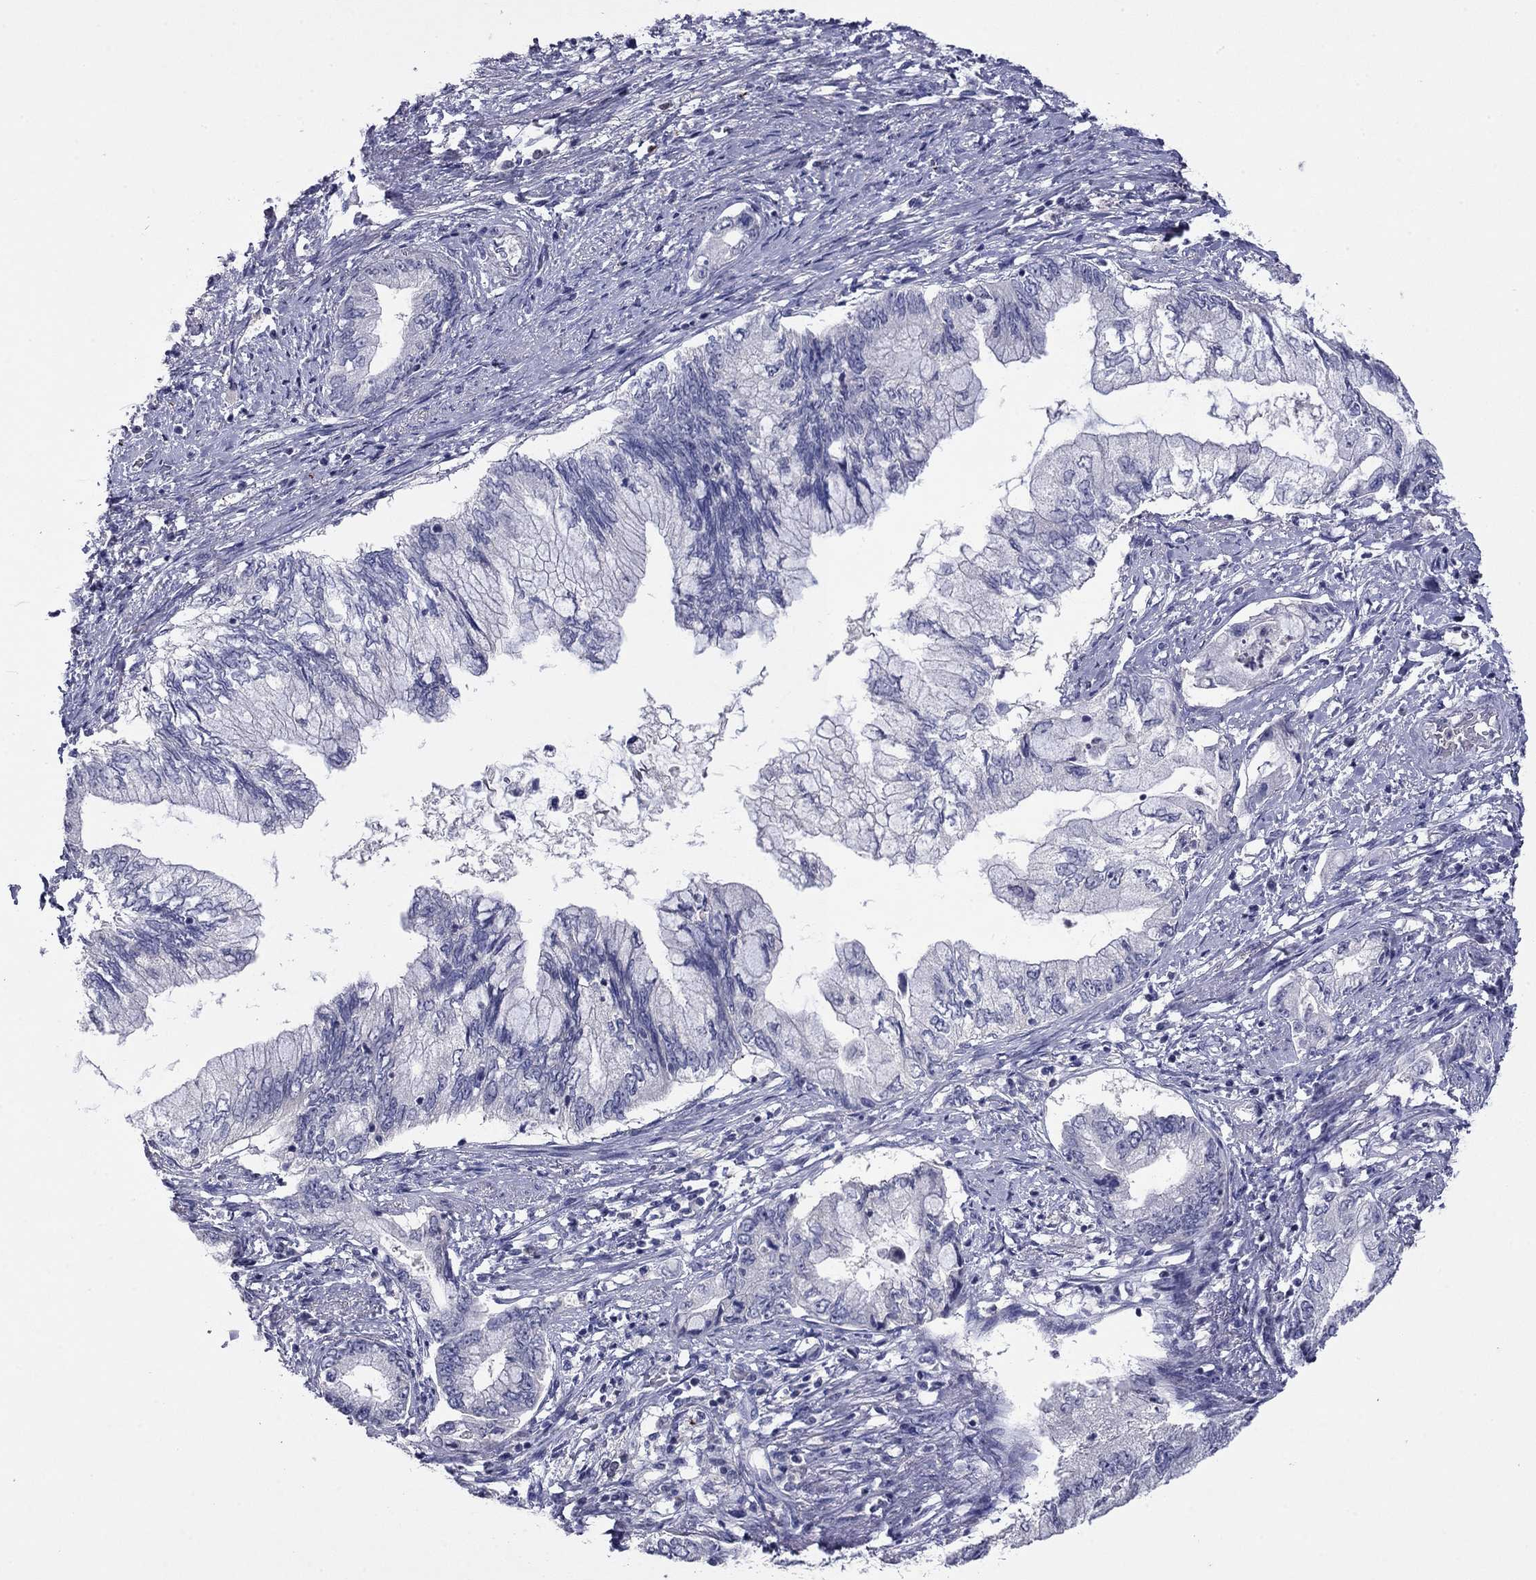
{"staining": {"intensity": "negative", "quantity": "none", "location": "none"}, "tissue": "pancreatic cancer", "cell_type": "Tumor cells", "image_type": "cancer", "snomed": [{"axis": "morphology", "description": "Adenocarcinoma, NOS"}, {"axis": "topography", "description": "Pancreas"}], "caption": "Pancreatic cancer (adenocarcinoma) stained for a protein using IHC shows no expression tumor cells.", "gene": "CFAP119", "patient": {"sex": "female", "age": 73}}